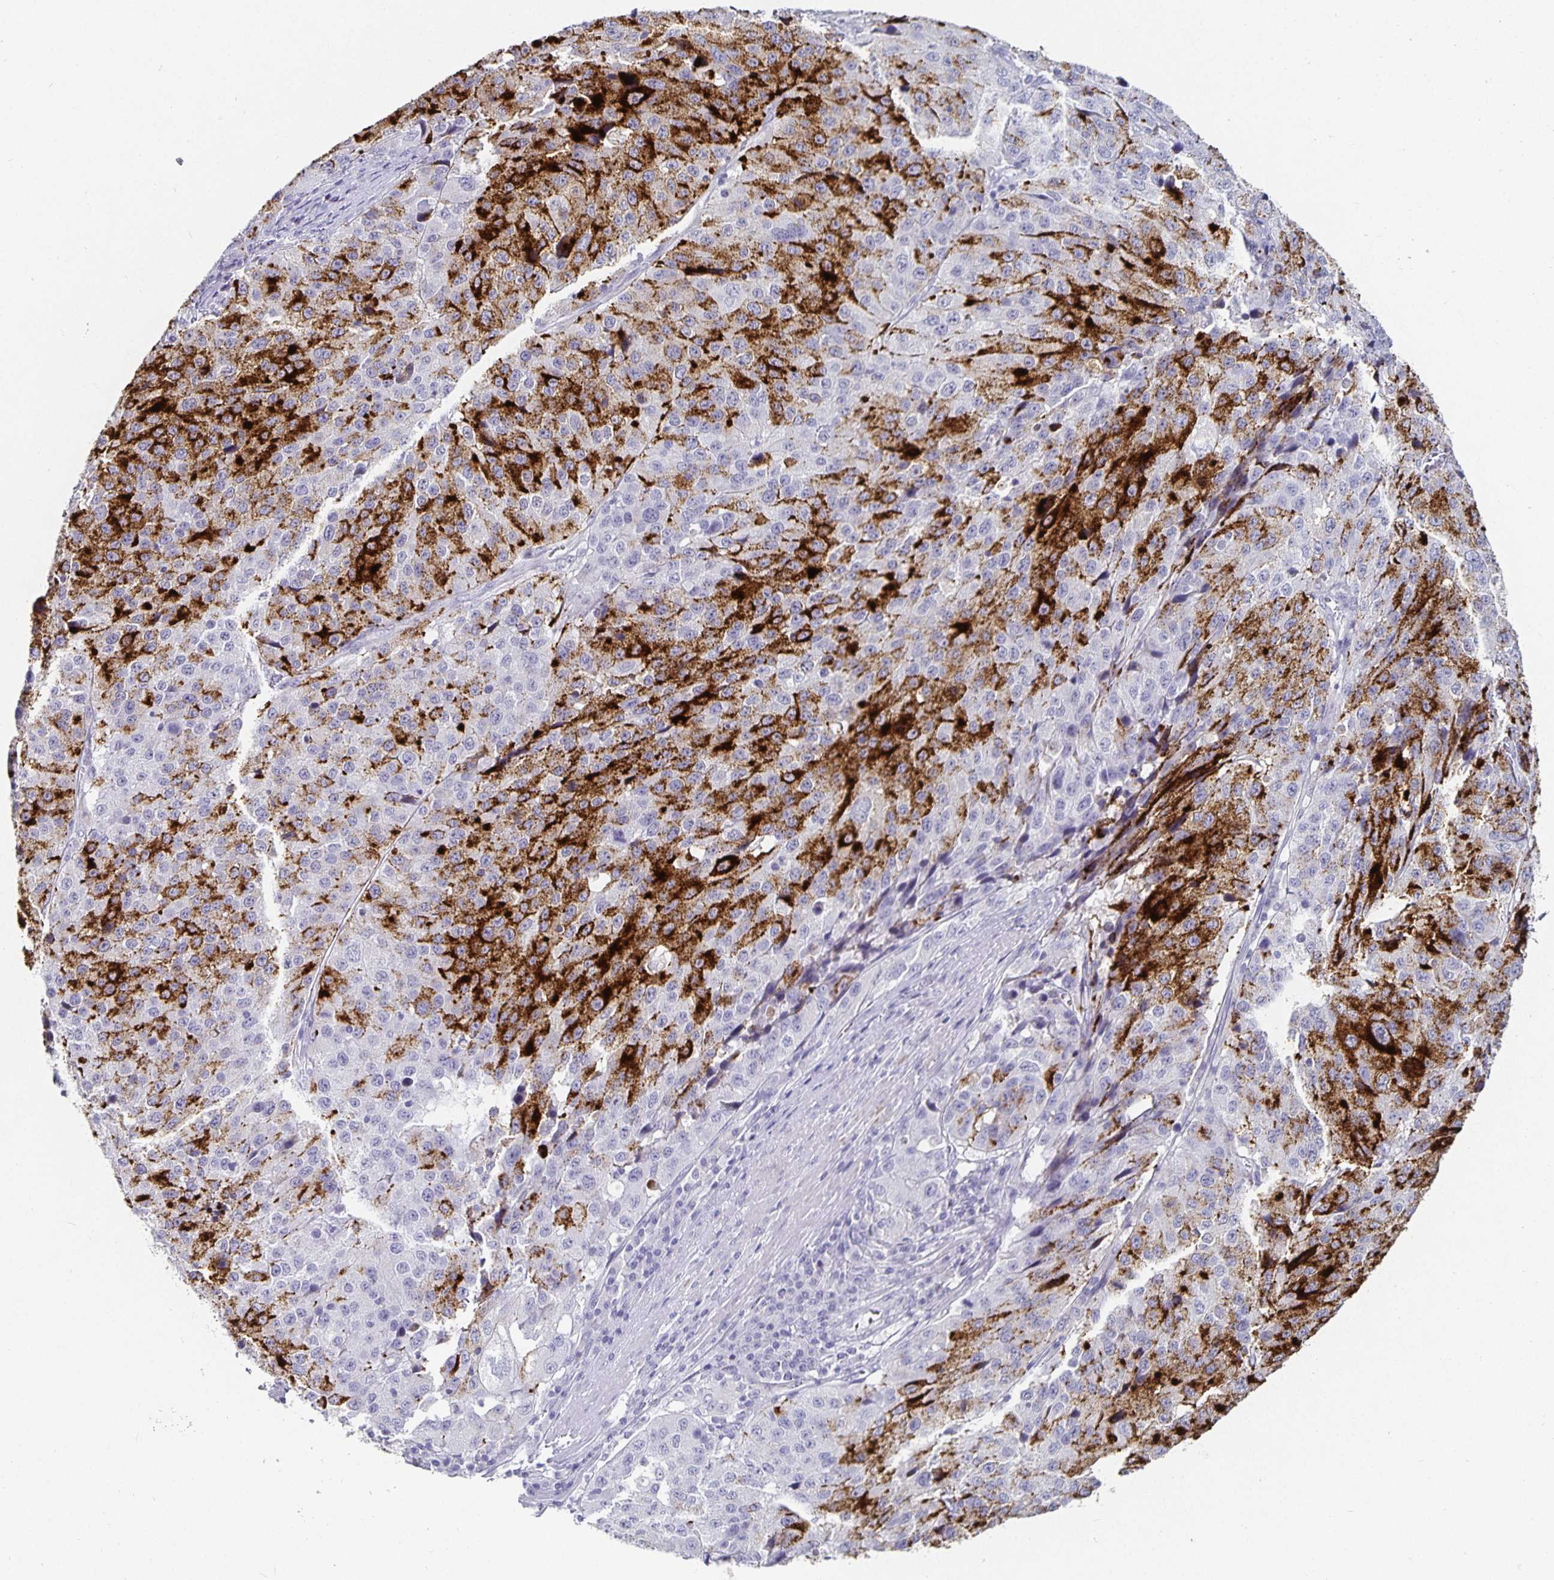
{"staining": {"intensity": "strong", "quantity": "<25%", "location": "cytoplasmic/membranous"}, "tissue": "stomach cancer", "cell_type": "Tumor cells", "image_type": "cancer", "snomed": [{"axis": "morphology", "description": "Adenocarcinoma, NOS"}, {"axis": "topography", "description": "Stomach"}], "caption": "This histopathology image displays stomach adenocarcinoma stained with IHC to label a protein in brown. The cytoplasmic/membranous of tumor cells show strong positivity for the protein. Nuclei are counter-stained blue.", "gene": "CHGA", "patient": {"sex": "male", "age": 71}}